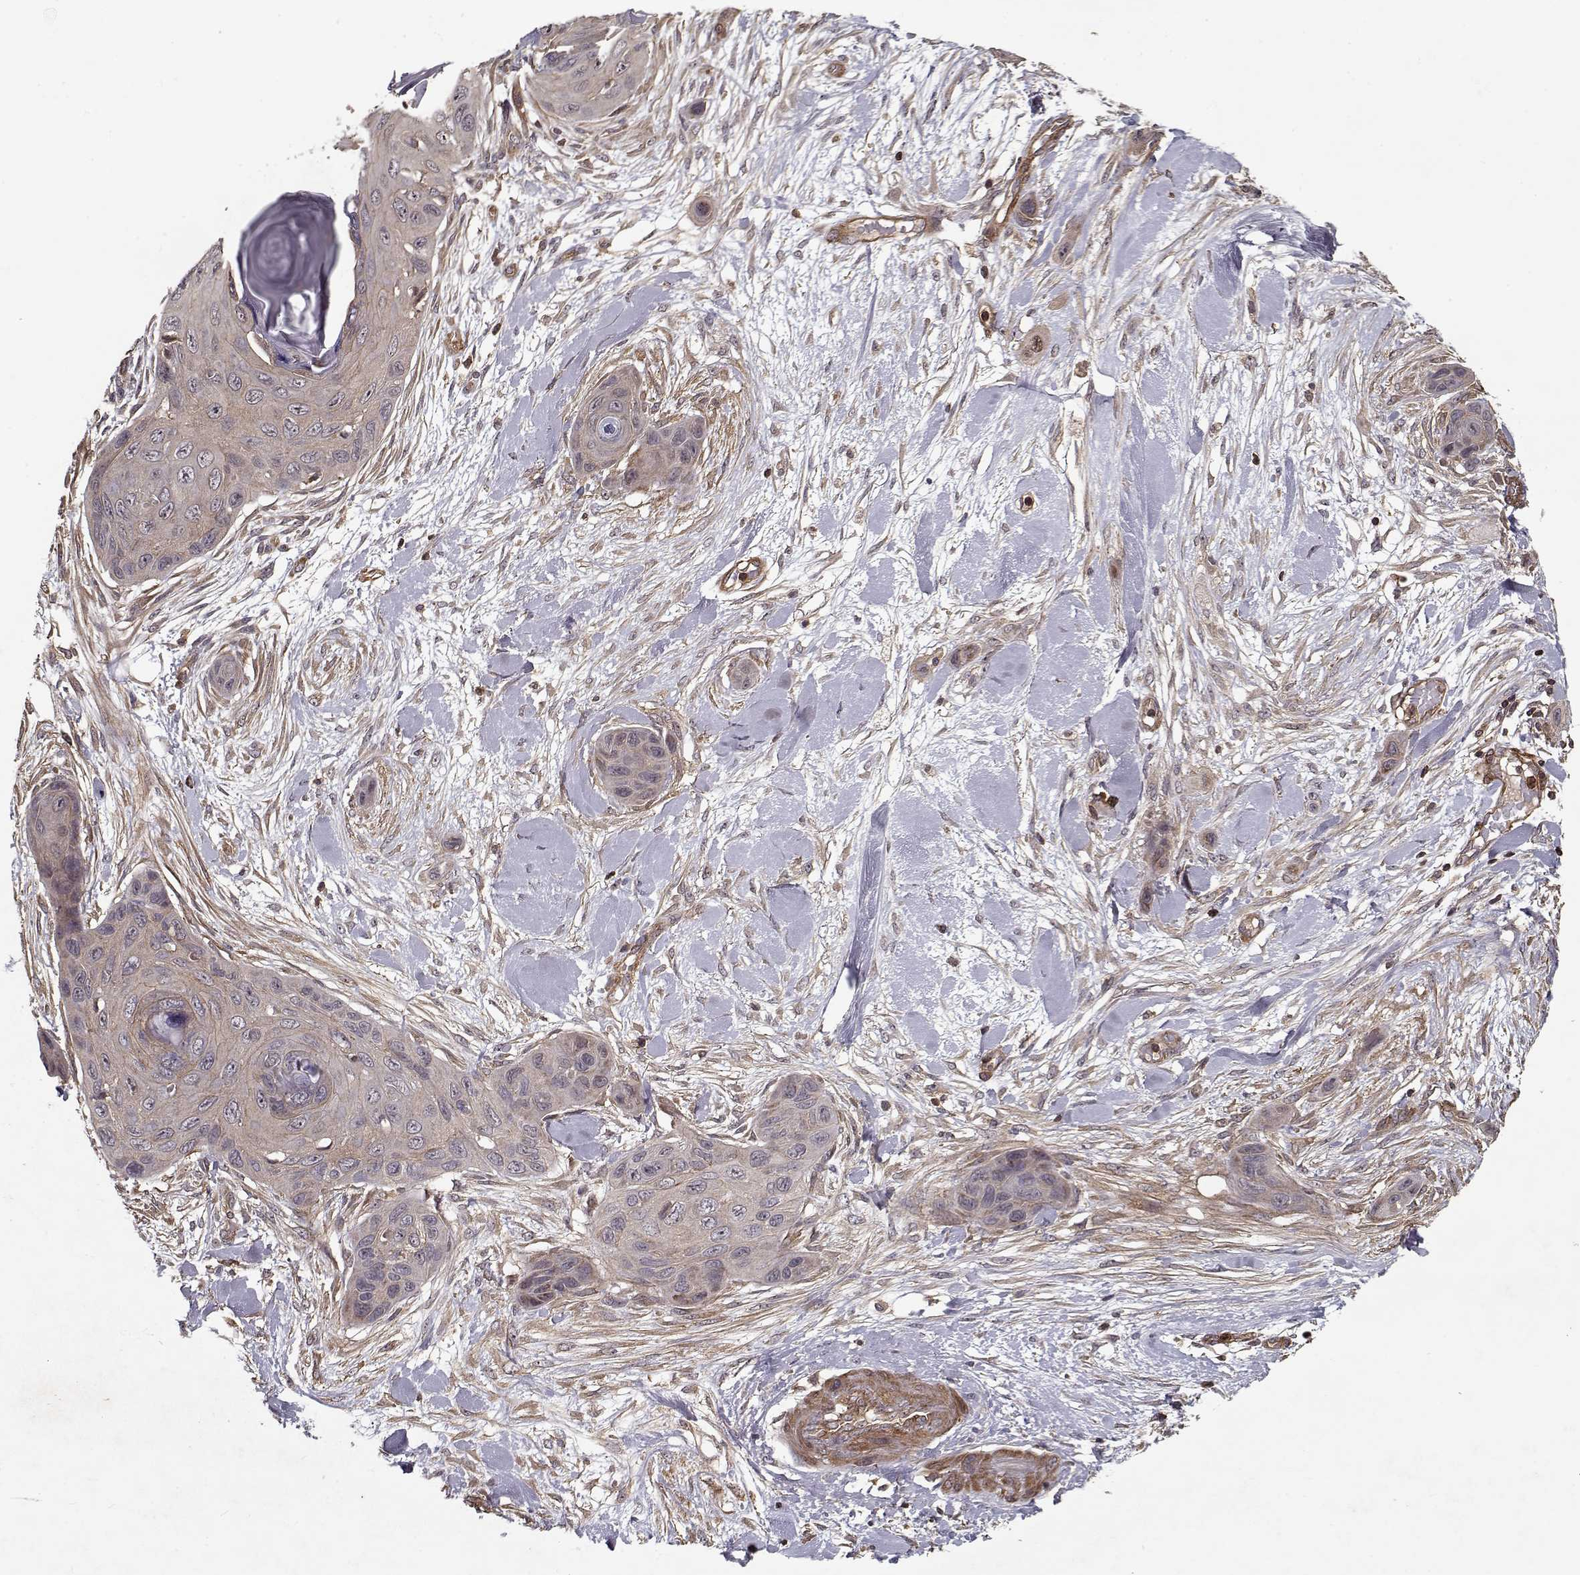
{"staining": {"intensity": "weak", "quantity": ">75%", "location": "cytoplasmic/membranous"}, "tissue": "skin cancer", "cell_type": "Tumor cells", "image_type": "cancer", "snomed": [{"axis": "morphology", "description": "Squamous cell carcinoma, NOS"}, {"axis": "topography", "description": "Skin"}], "caption": "A brown stain highlights weak cytoplasmic/membranous positivity of a protein in human skin squamous cell carcinoma tumor cells.", "gene": "PPP1R12A", "patient": {"sex": "male", "age": 82}}